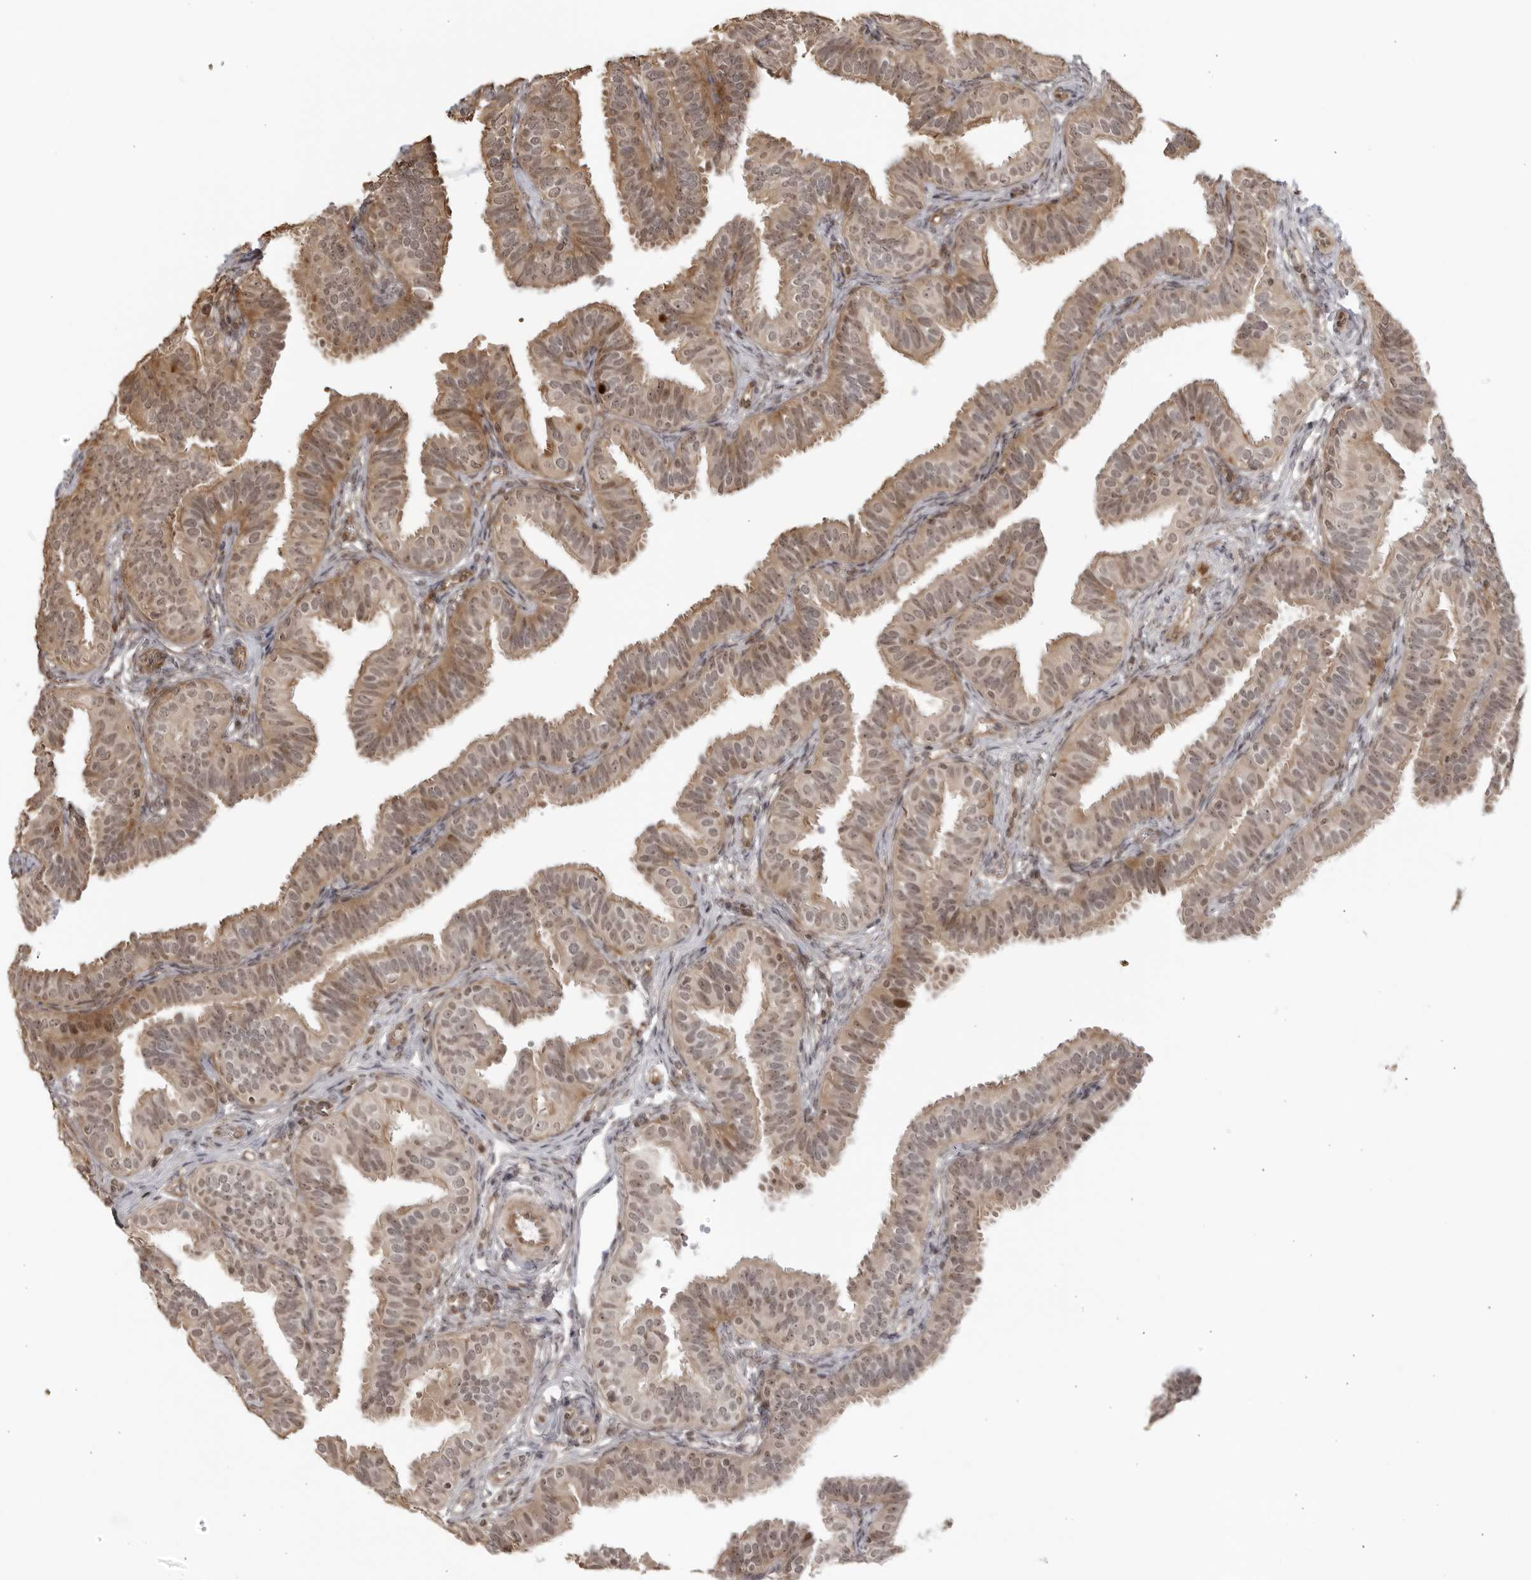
{"staining": {"intensity": "weak", "quantity": "25%-75%", "location": "cytoplasmic/membranous"}, "tissue": "fallopian tube", "cell_type": "Glandular cells", "image_type": "normal", "snomed": [{"axis": "morphology", "description": "Normal tissue, NOS"}, {"axis": "topography", "description": "Fallopian tube"}], "caption": "Protein analysis of unremarkable fallopian tube reveals weak cytoplasmic/membranous positivity in about 25%-75% of glandular cells. The staining is performed using DAB (3,3'-diaminobenzidine) brown chromogen to label protein expression. The nuclei are counter-stained blue using hematoxylin.", "gene": "TCF21", "patient": {"sex": "female", "age": 35}}